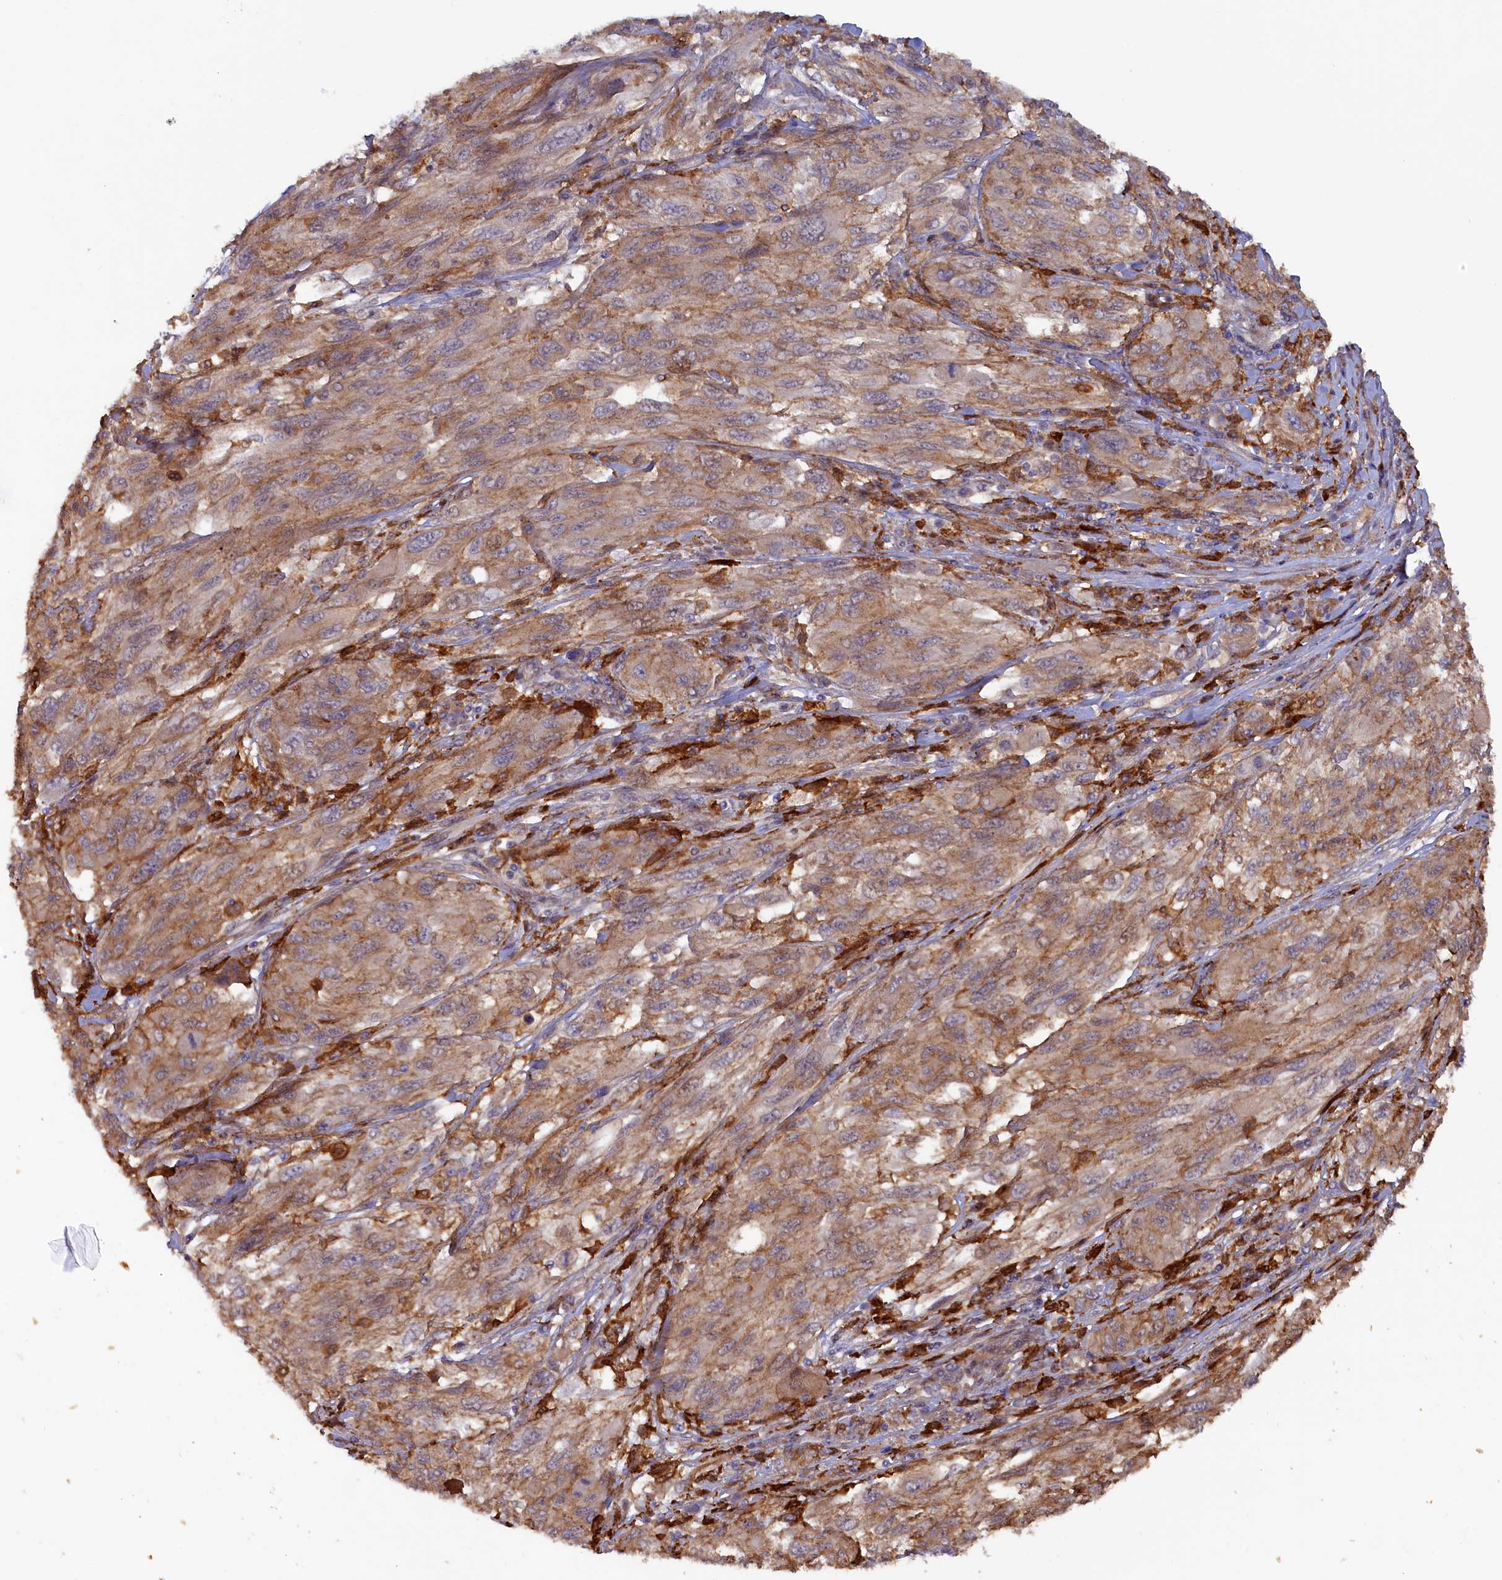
{"staining": {"intensity": "weak", "quantity": "25%-75%", "location": "cytoplasmic/membranous"}, "tissue": "melanoma", "cell_type": "Tumor cells", "image_type": "cancer", "snomed": [{"axis": "morphology", "description": "Malignant melanoma, NOS"}, {"axis": "topography", "description": "Skin"}], "caption": "Malignant melanoma stained with a protein marker shows weak staining in tumor cells.", "gene": "FERMT1", "patient": {"sex": "female", "age": 91}}